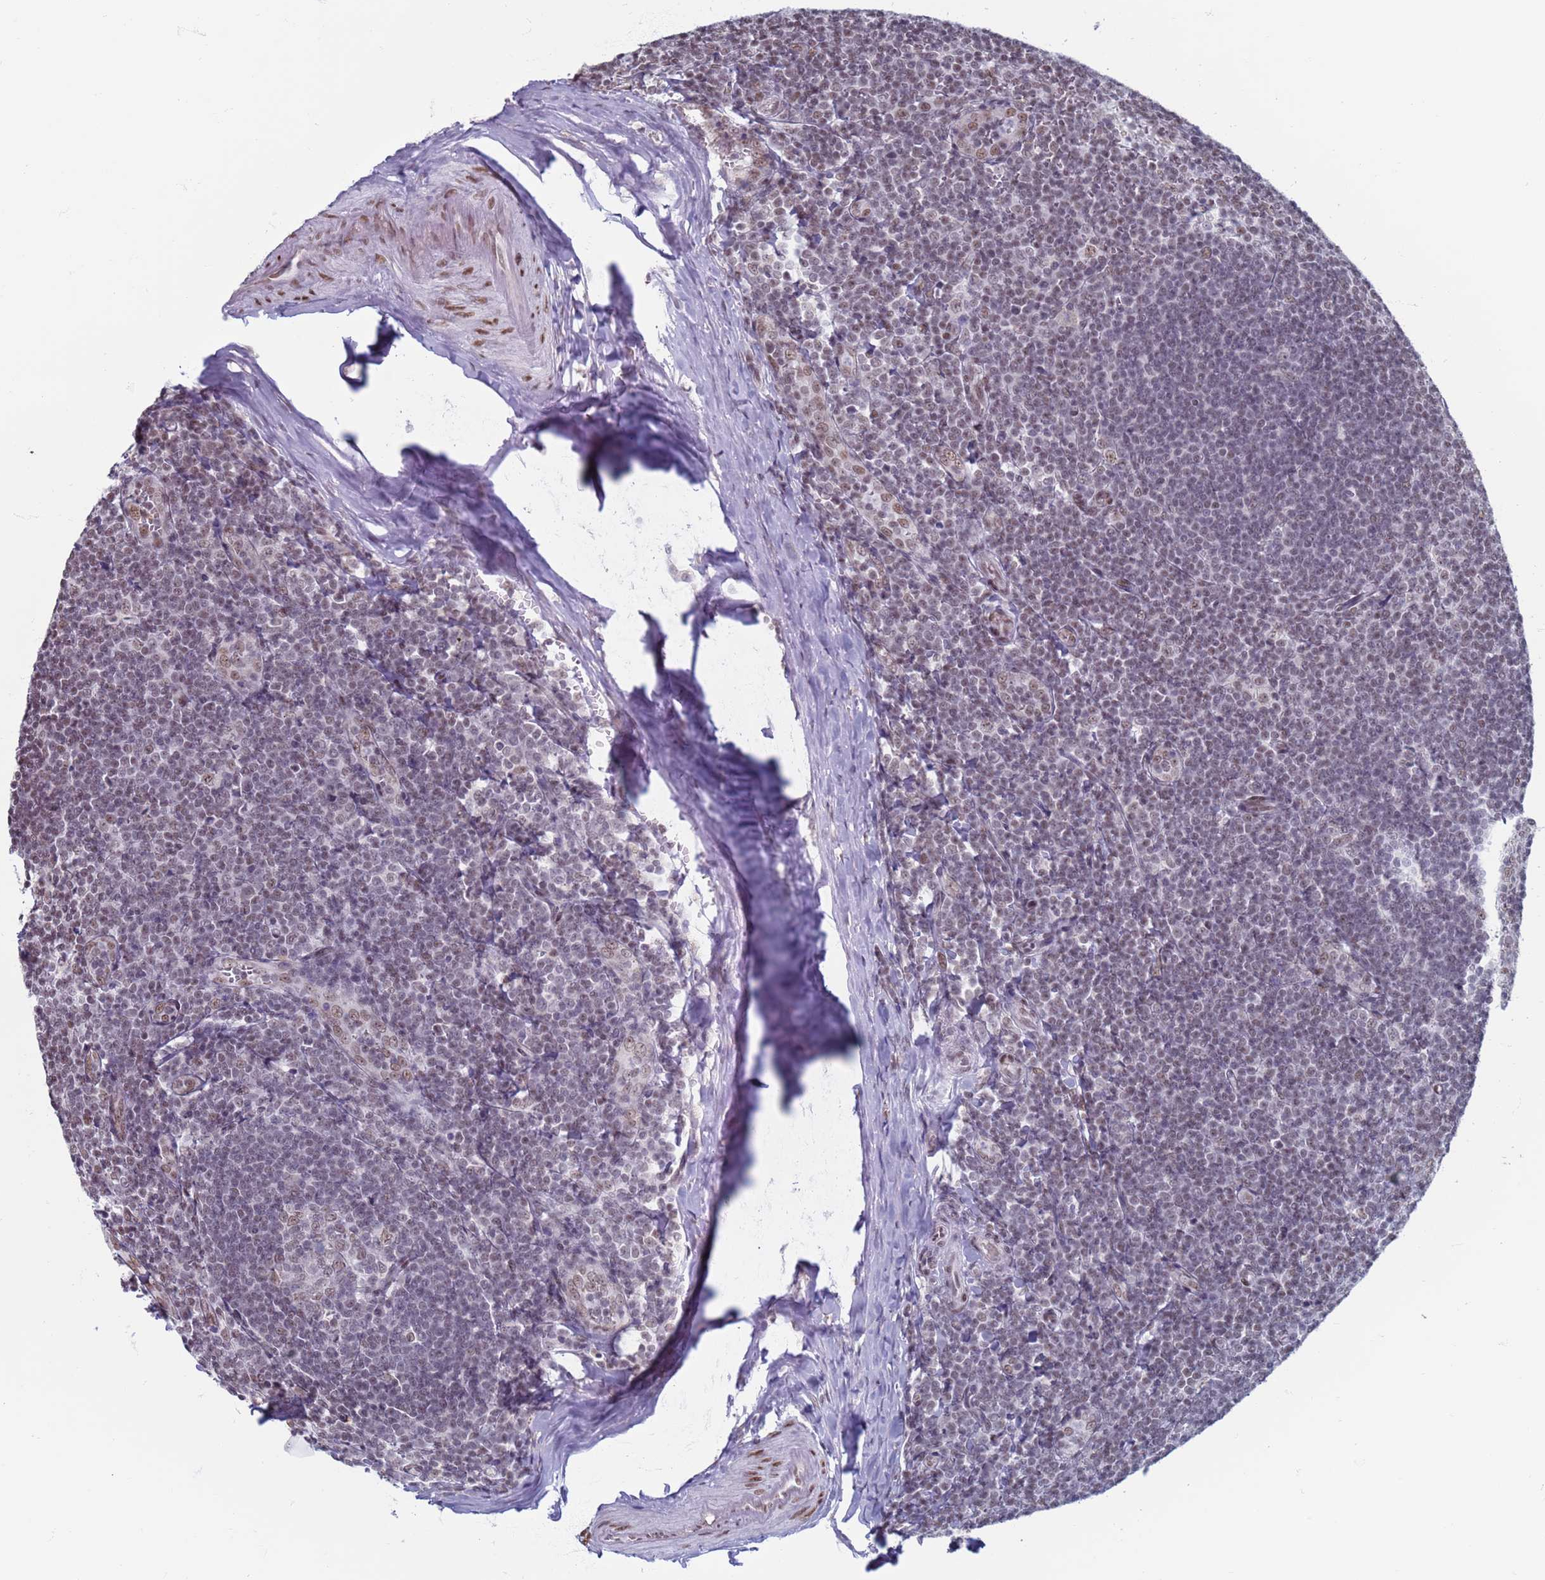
{"staining": {"intensity": "weak", "quantity": "25%-75%", "location": "nuclear"}, "tissue": "tonsil", "cell_type": "Germinal center cells", "image_type": "normal", "snomed": [{"axis": "morphology", "description": "Normal tissue, NOS"}, {"axis": "topography", "description": "Tonsil"}], "caption": "Tonsil stained with a brown dye demonstrates weak nuclear positive positivity in approximately 25%-75% of germinal center cells.", "gene": "SAE1", "patient": {"sex": "male", "age": 27}}